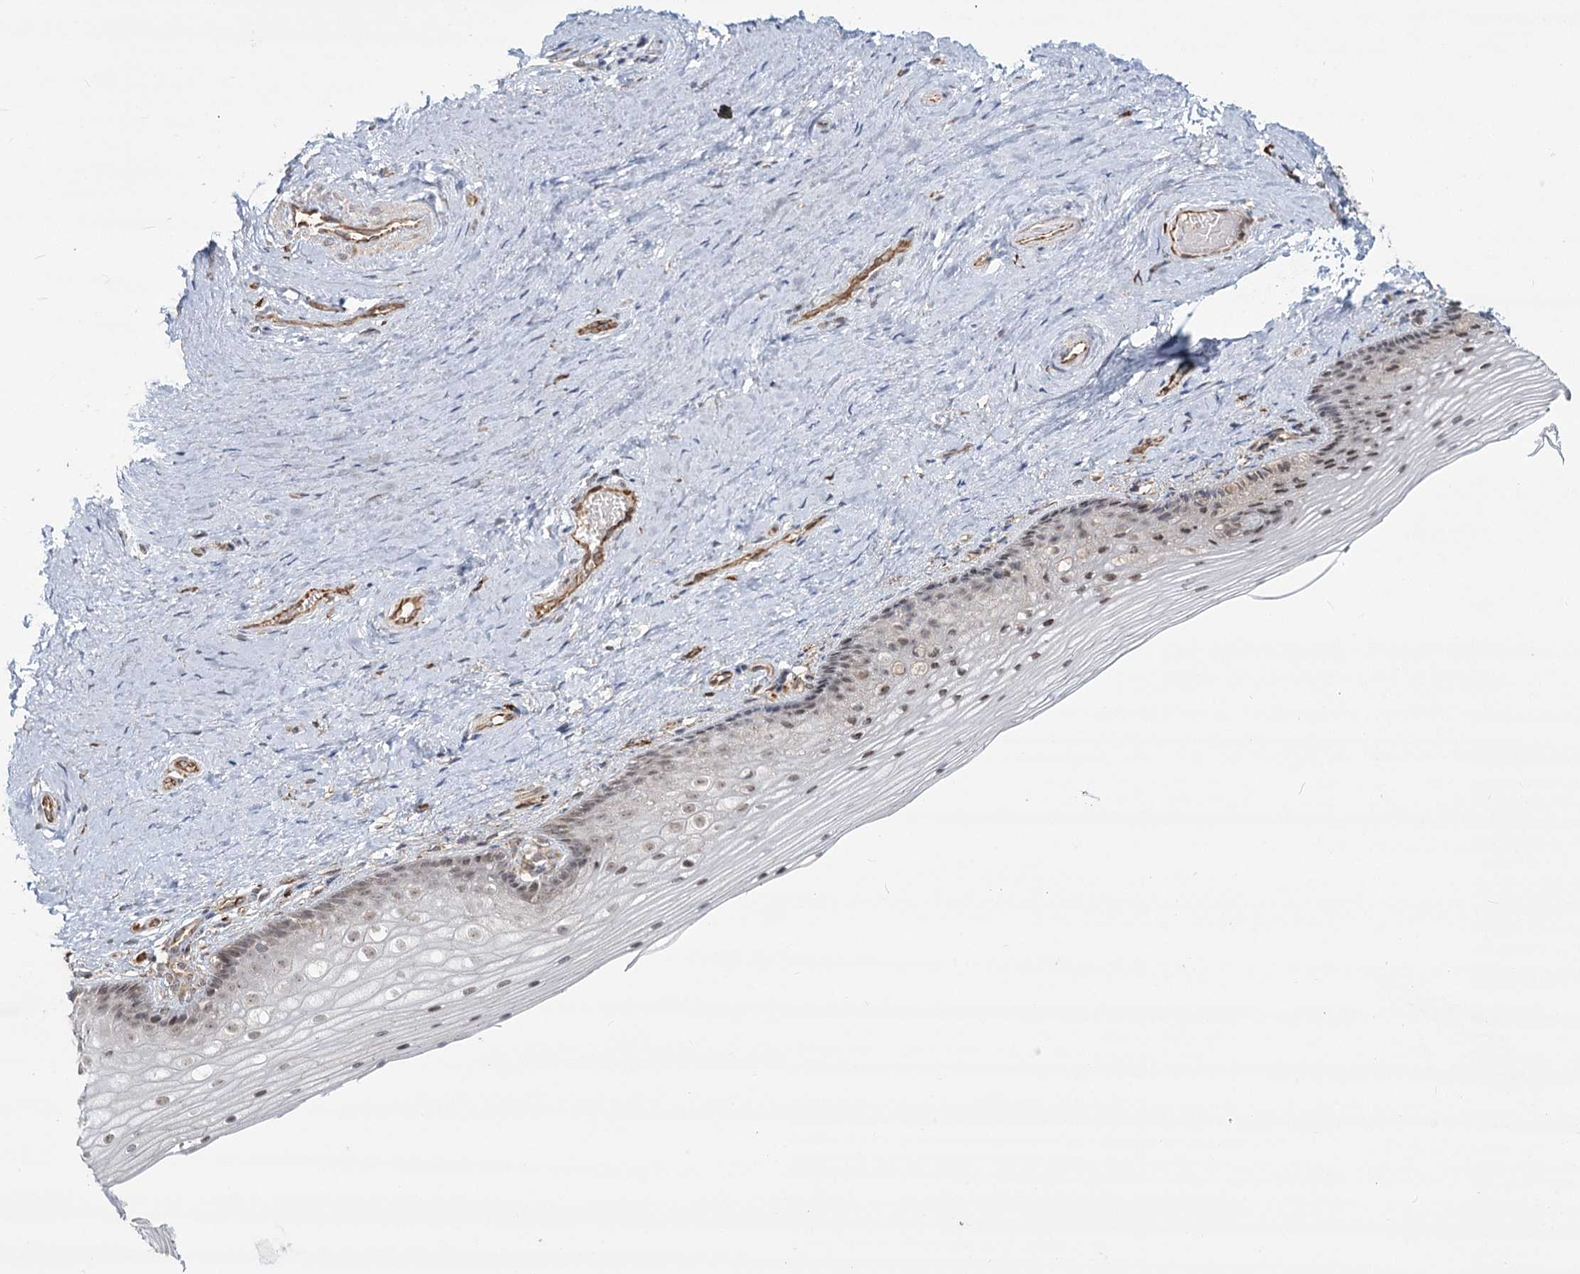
{"staining": {"intensity": "moderate", "quantity": "<25%", "location": "nuclear"}, "tissue": "vagina", "cell_type": "Squamous epithelial cells", "image_type": "normal", "snomed": [{"axis": "morphology", "description": "Normal tissue, NOS"}, {"axis": "topography", "description": "Vagina"}], "caption": "Immunohistochemistry (IHC) histopathology image of unremarkable vagina: vagina stained using immunohistochemistry (IHC) shows low levels of moderate protein expression localized specifically in the nuclear of squamous epithelial cells, appearing as a nuclear brown color.", "gene": "AP2M1", "patient": {"sex": "female", "age": 46}}